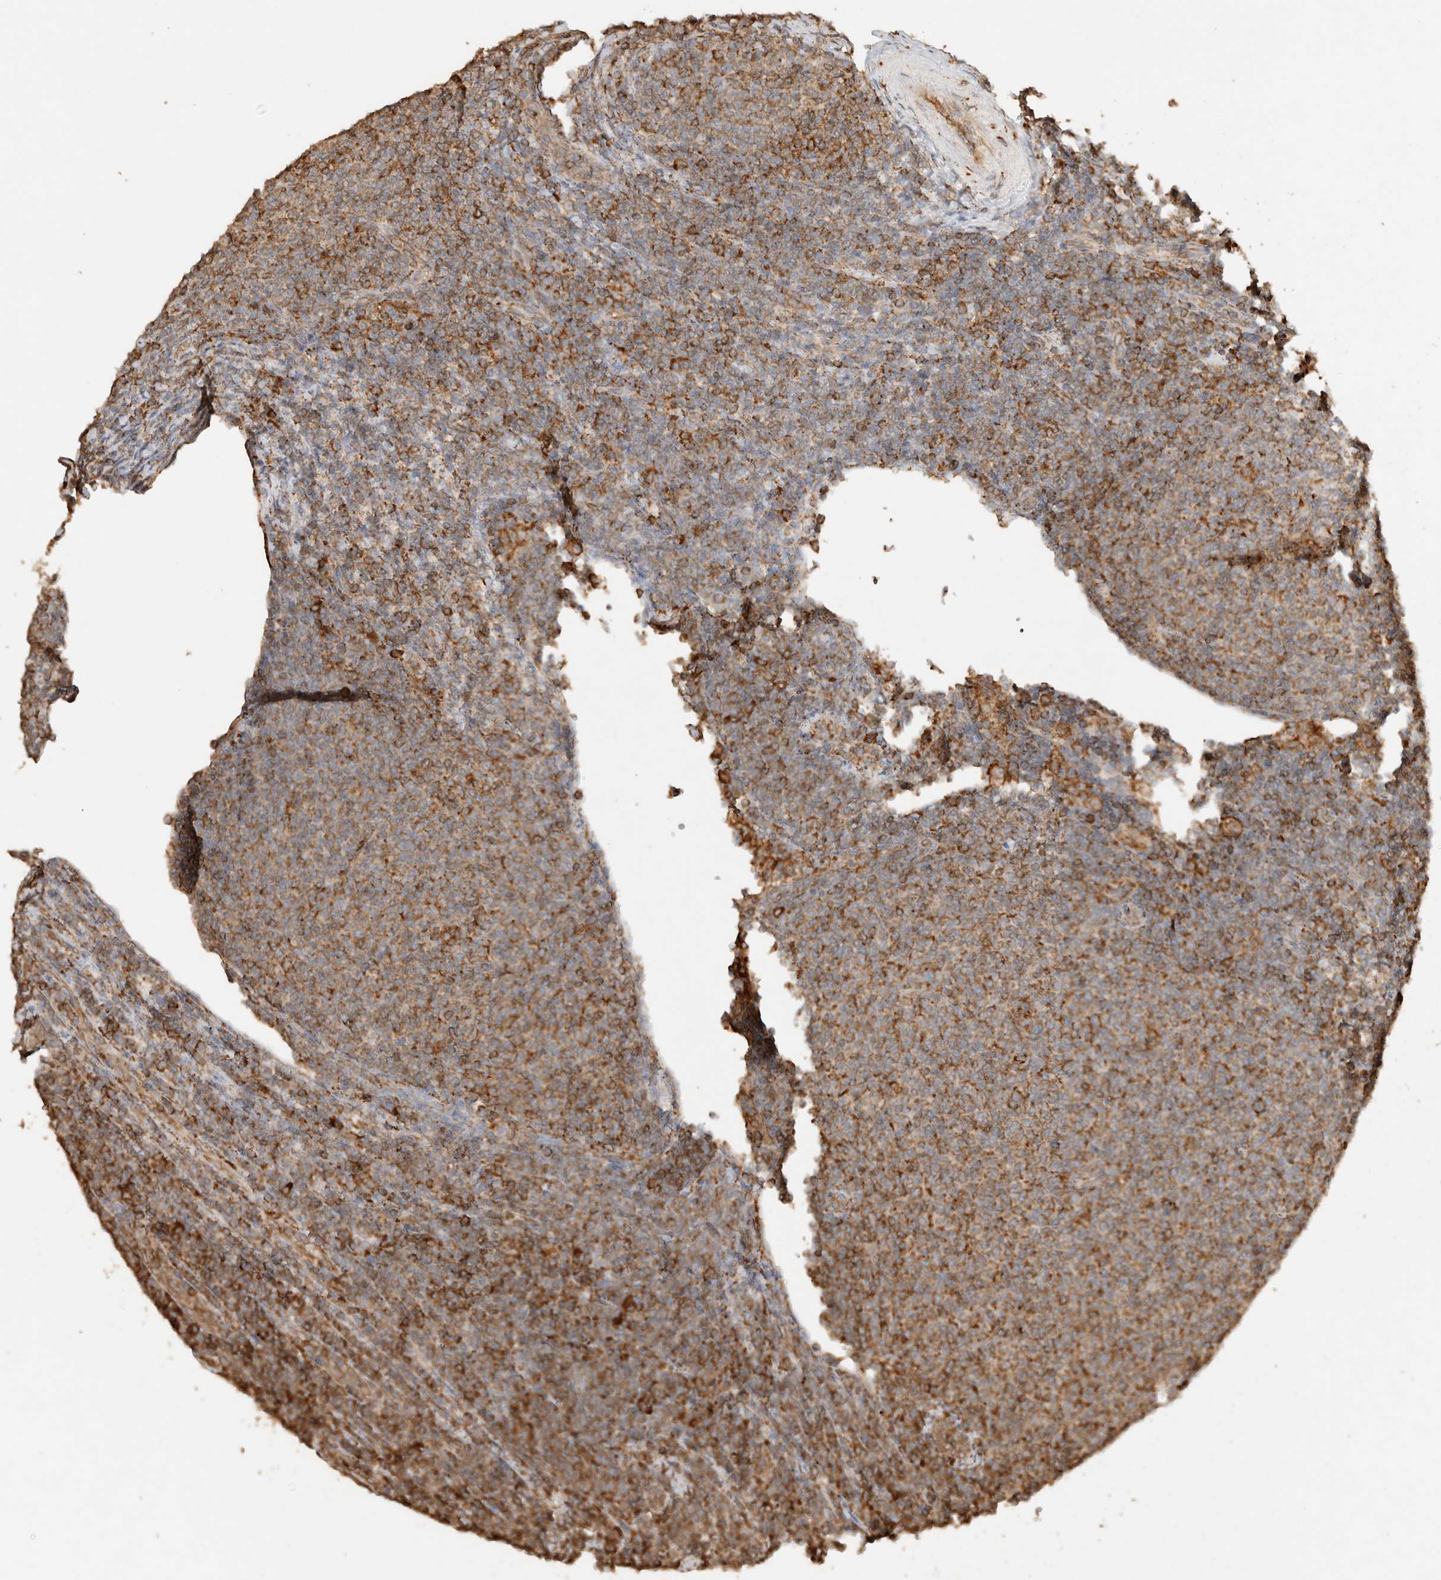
{"staining": {"intensity": "moderate", "quantity": "25%-75%", "location": "cytoplasmic/membranous"}, "tissue": "lymphoma", "cell_type": "Tumor cells", "image_type": "cancer", "snomed": [{"axis": "morphology", "description": "Malignant lymphoma, non-Hodgkin's type, Low grade"}, {"axis": "topography", "description": "Lymph node"}], "caption": "A brown stain labels moderate cytoplasmic/membranous expression of a protein in human low-grade malignant lymphoma, non-Hodgkin's type tumor cells.", "gene": "ERAP1", "patient": {"sex": "male", "age": 66}}